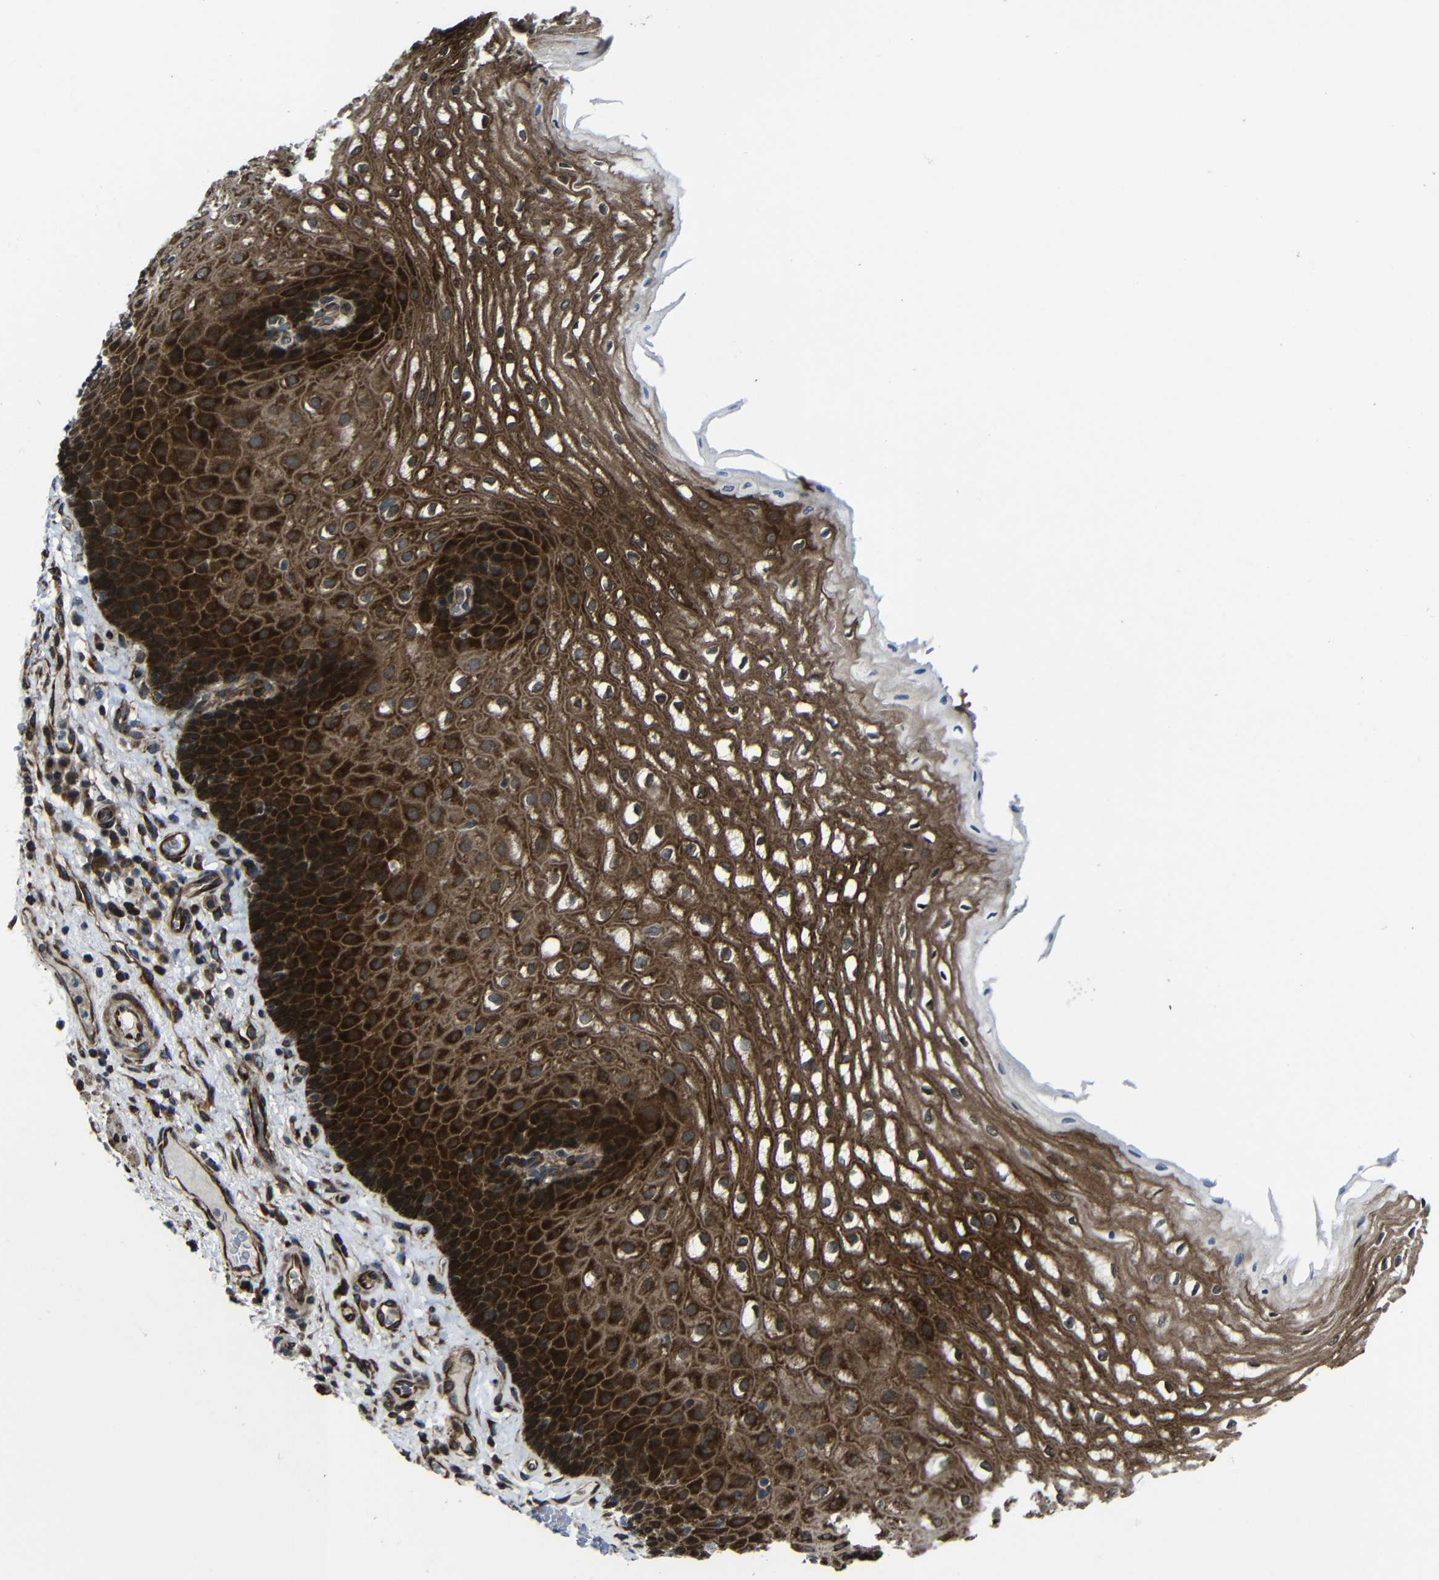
{"staining": {"intensity": "strong", "quantity": ">75%", "location": "cytoplasmic/membranous"}, "tissue": "esophagus", "cell_type": "Squamous epithelial cells", "image_type": "normal", "snomed": [{"axis": "morphology", "description": "Normal tissue, NOS"}, {"axis": "topography", "description": "Esophagus"}], "caption": "DAB (3,3'-diaminobenzidine) immunohistochemical staining of benign human esophagus reveals strong cytoplasmic/membranous protein staining in approximately >75% of squamous epithelial cells.", "gene": "KIAA0513", "patient": {"sex": "male", "age": 54}}